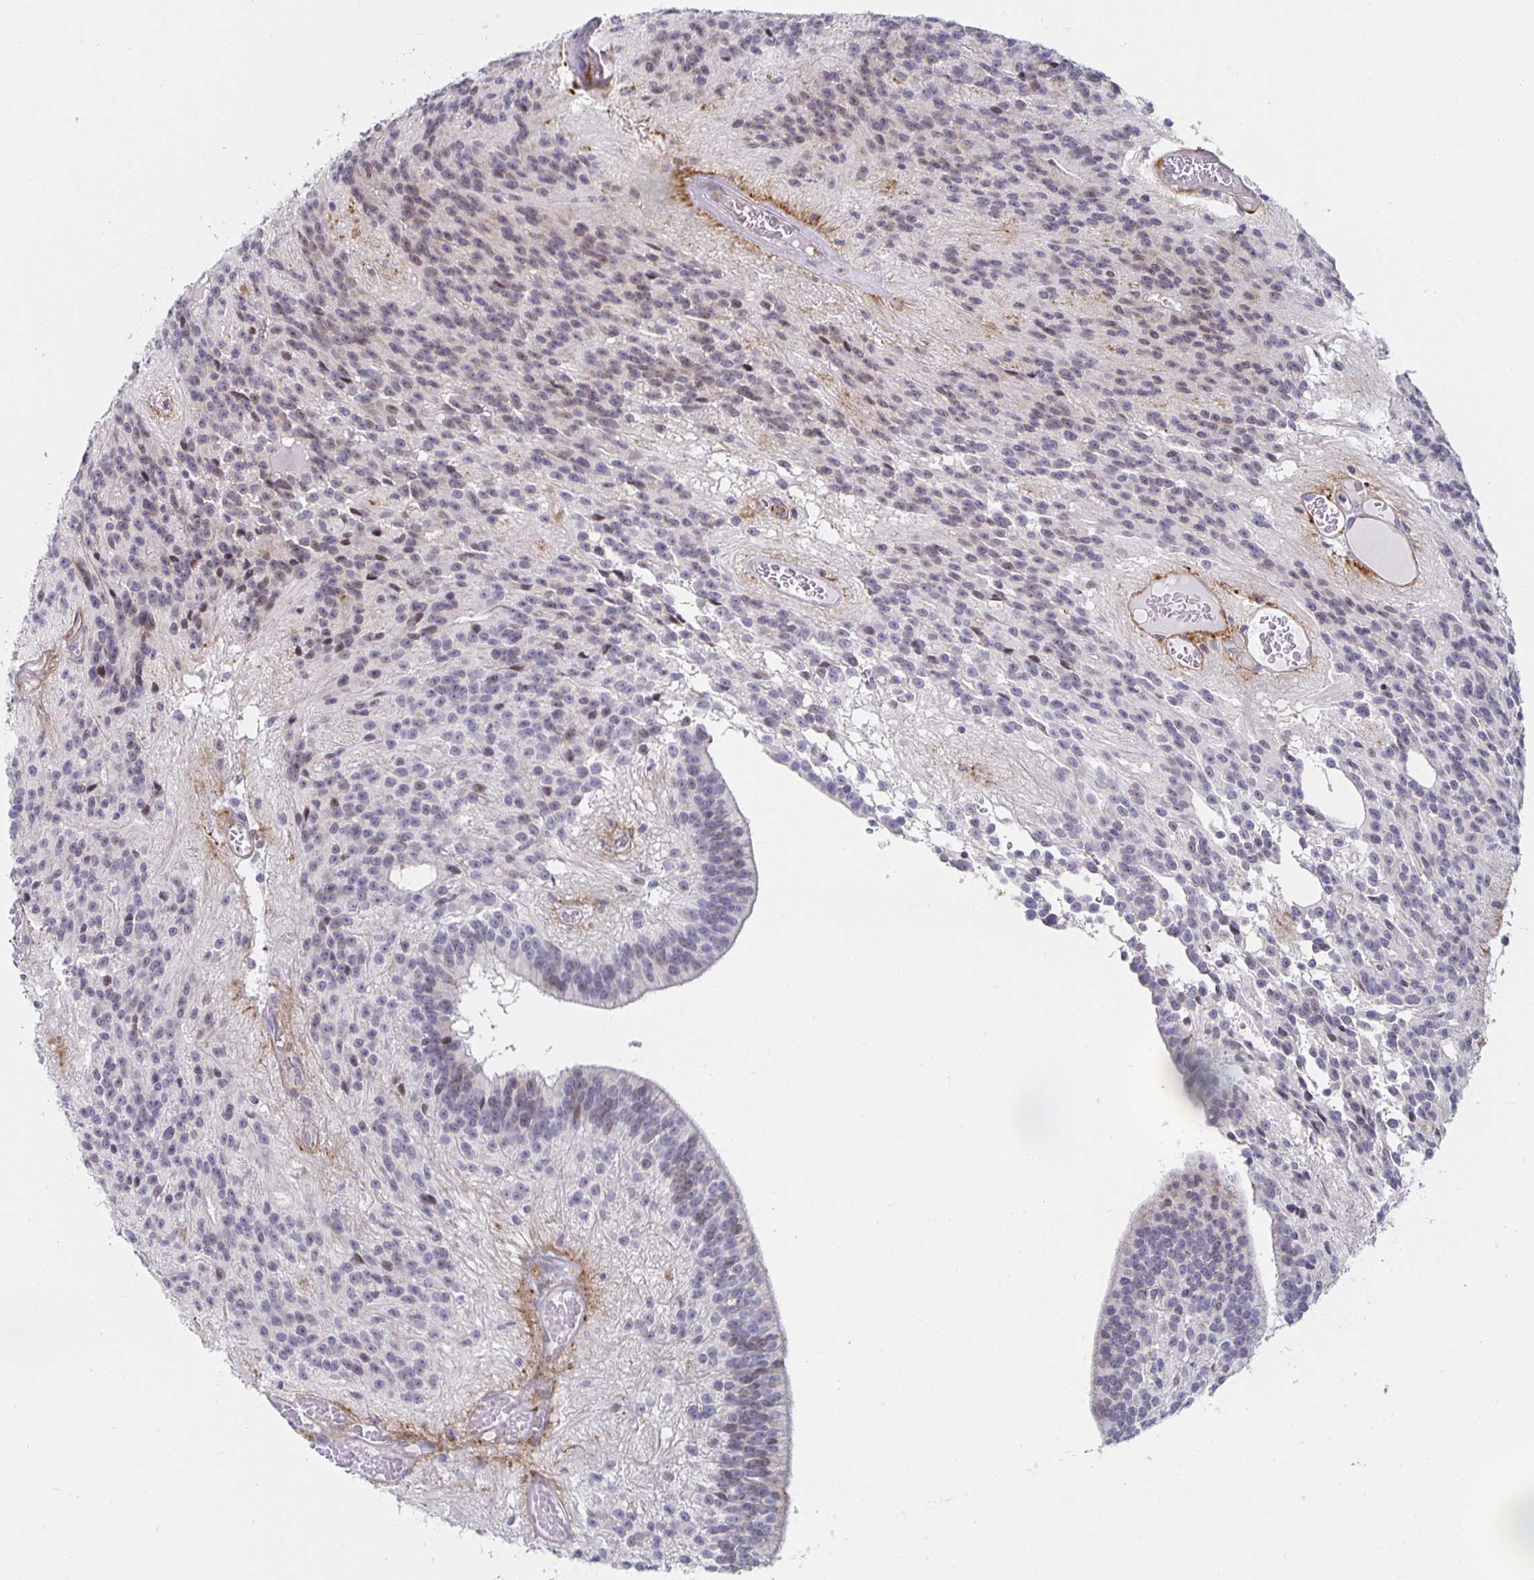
{"staining": {"intensity": "negative", "quantity": "none", "location": "none"}, "tissue": "glioma", "cell_type": "Tumor cells", "image_type": "cancer", "snomed": [{"axis": "morphology", "description": "Glioma, malignant, Low grade"}, {"axis": "topography", "description": "Brain"}], "caption": "IHC of human glioma demonstrates no positivity in tumor cells. The staining is performed using DAB (3,3'-diaminobenzidine) brown chromogen with nuclei counter-stained in using hematoxylin.", "gene": "S100G", "patient": {"sex": "male", "age": 31}}